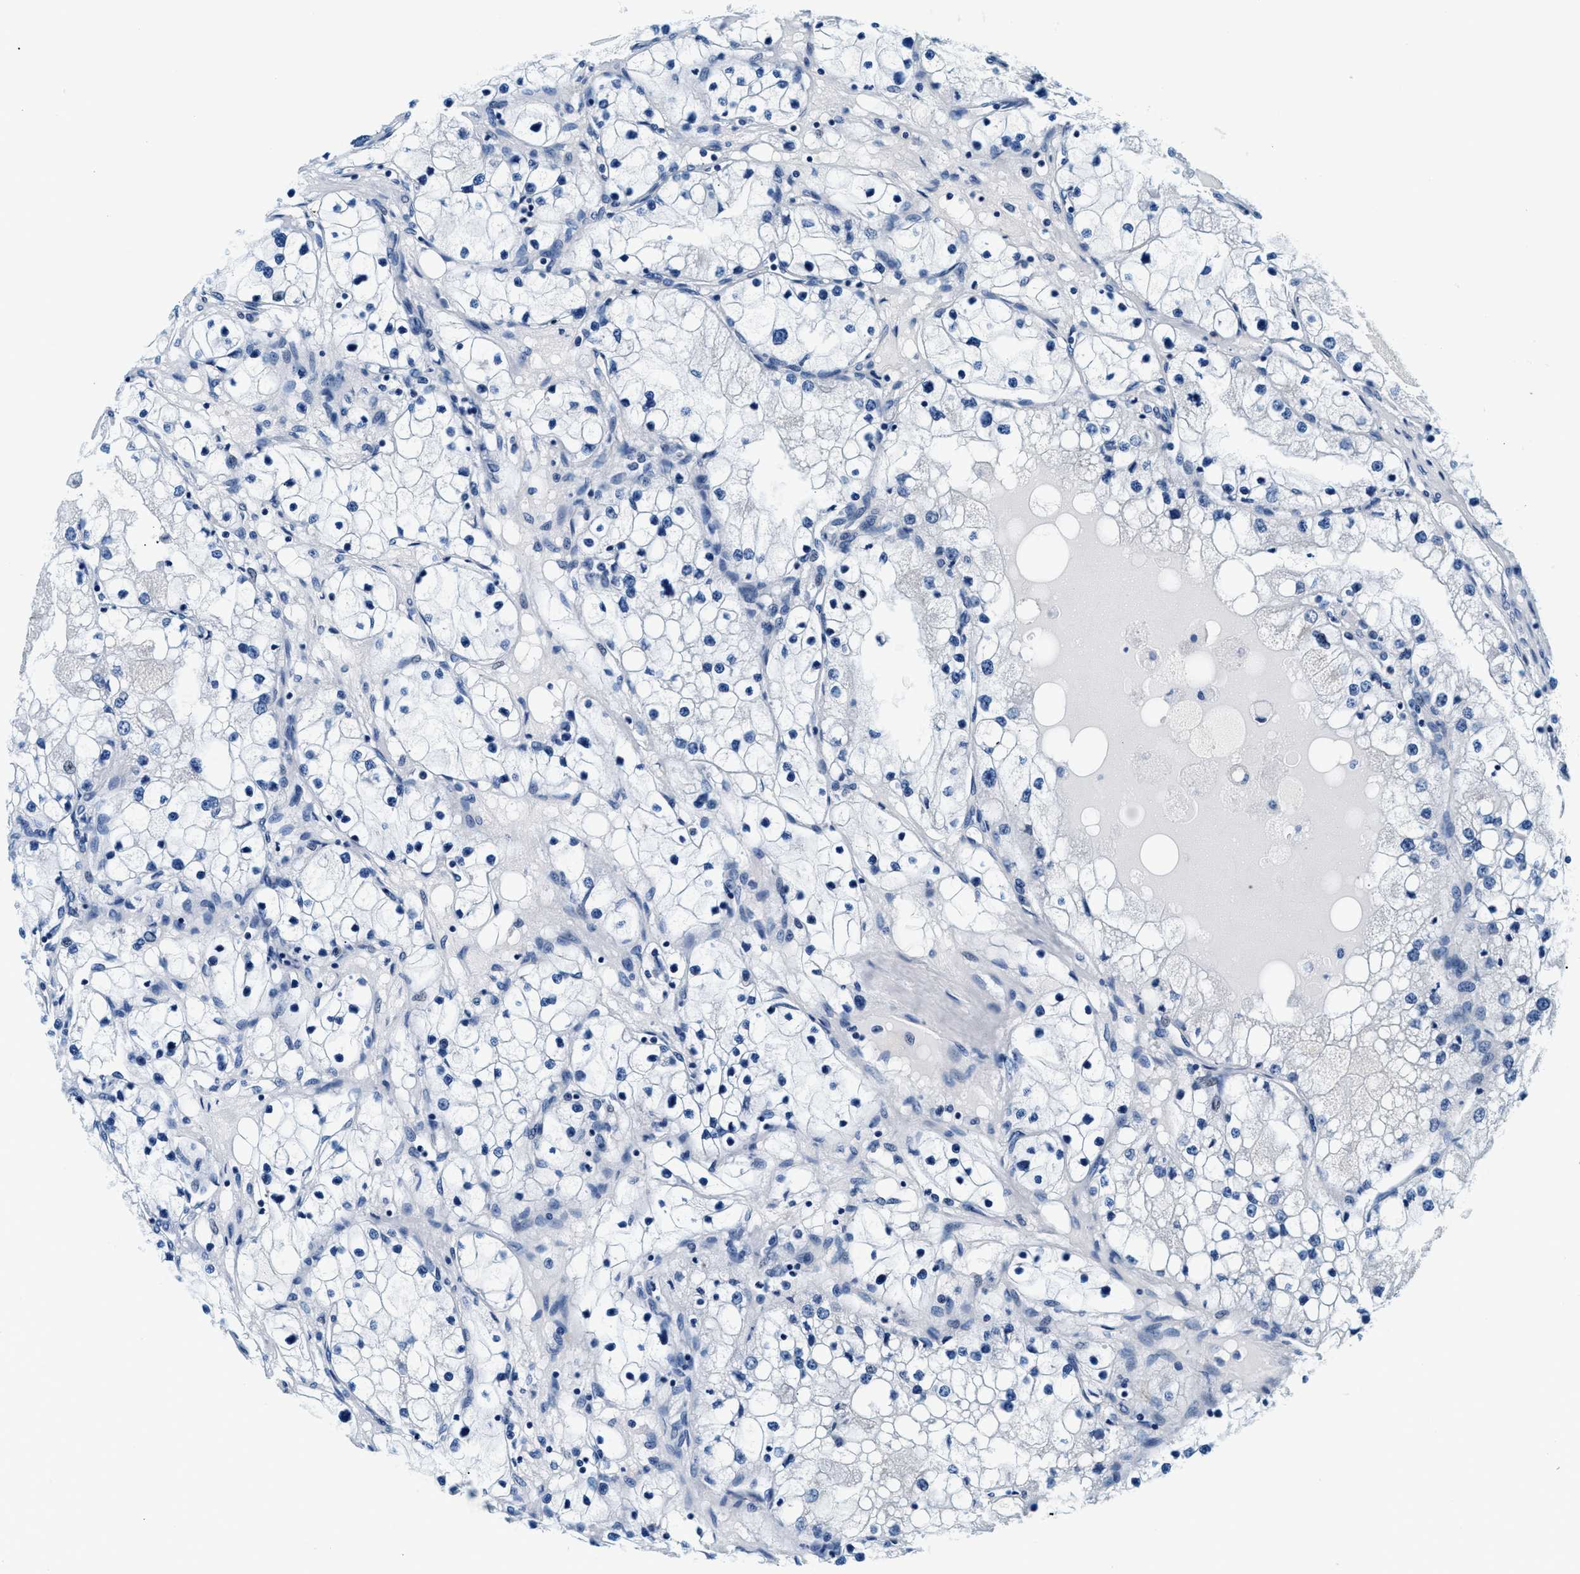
{"staining": {"intensity": "negative", "quantity": "none", "location": "none"}, "tissue": "renal cancer", "cell_type": "Tumor cells", "image_type": "cancer", "snomed": [{"axis": "morphology", "description": "Adenocarcinoma, NOS"}, {"axis": "topography", "description": "Kidney"}], "caption": "A high-resolution histopathology image shows IHC staining of renal cancer, which reveals no significant expression in tumor cells.", "gene": "VPS53", "patient": {"sex": "male", "age": 68}}